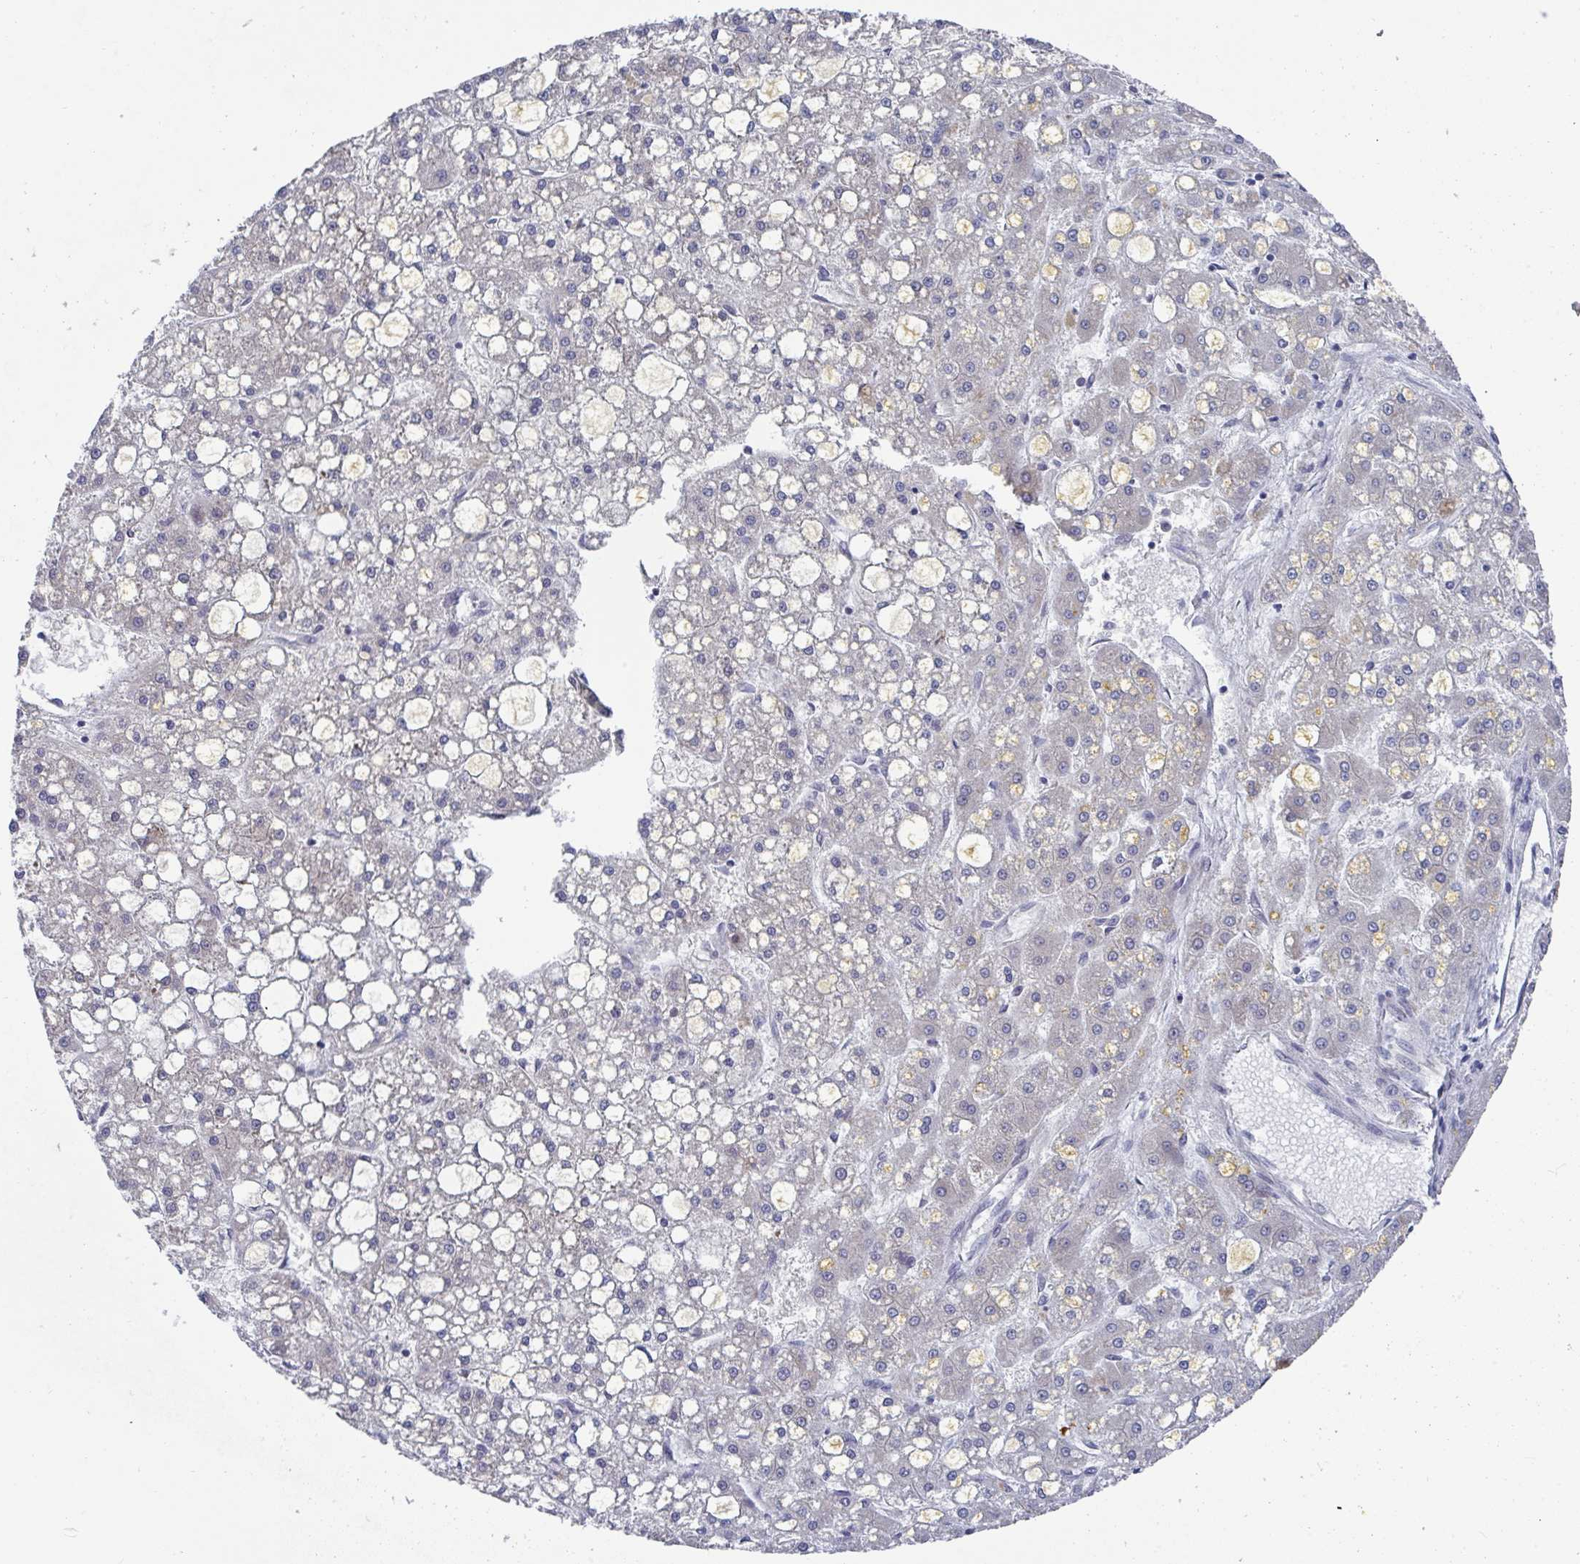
{"staining": {"intensity": "negative", "quantity": "none", "location": "none"}, "tissue": "liver cancer", "cell_type": "Tumor cells", "image_type": "cancer", "snomed": [{"axis": "morphology", "description": "Carcinoma, Hepatocellular, NOS"}, {"axis": "topography", "description": "Liver"}], "caption": "IHC of human hepatocellular carcinoma (liver) displays no positivity in tumor cells.", "gene": "JMJD1C", "patient": {"sex": "male", "age": 67}}